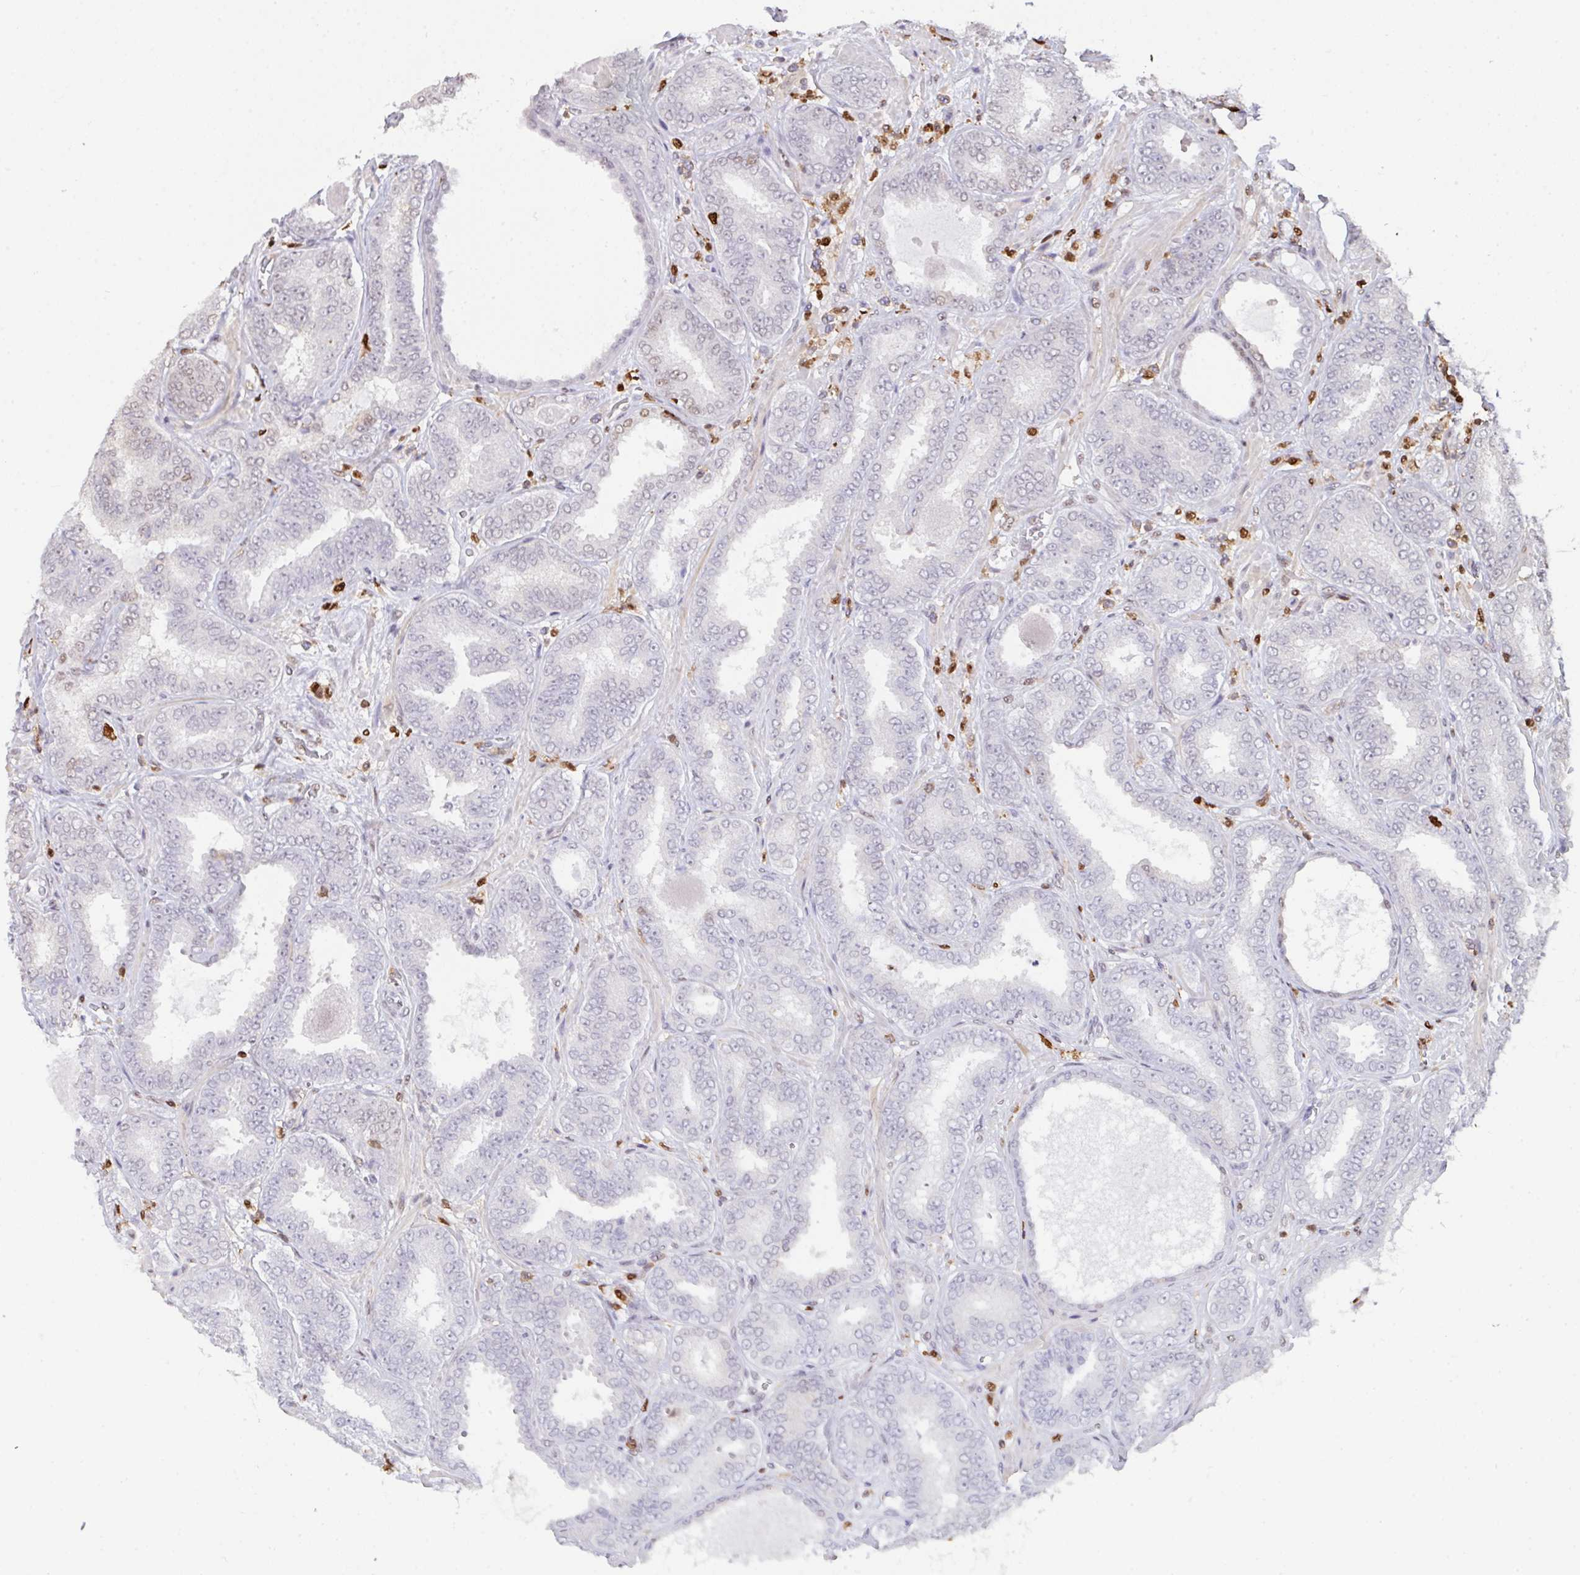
{"staining": {"intensity": "negative", "quantity": "none", "location": "none"}, "tissue": "prostate cancer", "cell_type": "Tumor cells", "image_type": "cancer", "snomed": [{"axis": "morphology", "description": "Adenocarcinoma, High grade"}, {"axis": "topography", "description": "Prostate"}], "caption": "An IHC image of prostate high-grade adenocarcinoma is shown. There is no staining in tumor cells of prostate high-grade adenocarcinoma.", "gene": "BTBD10", "patient": {"sex": "male", "age": 72}}